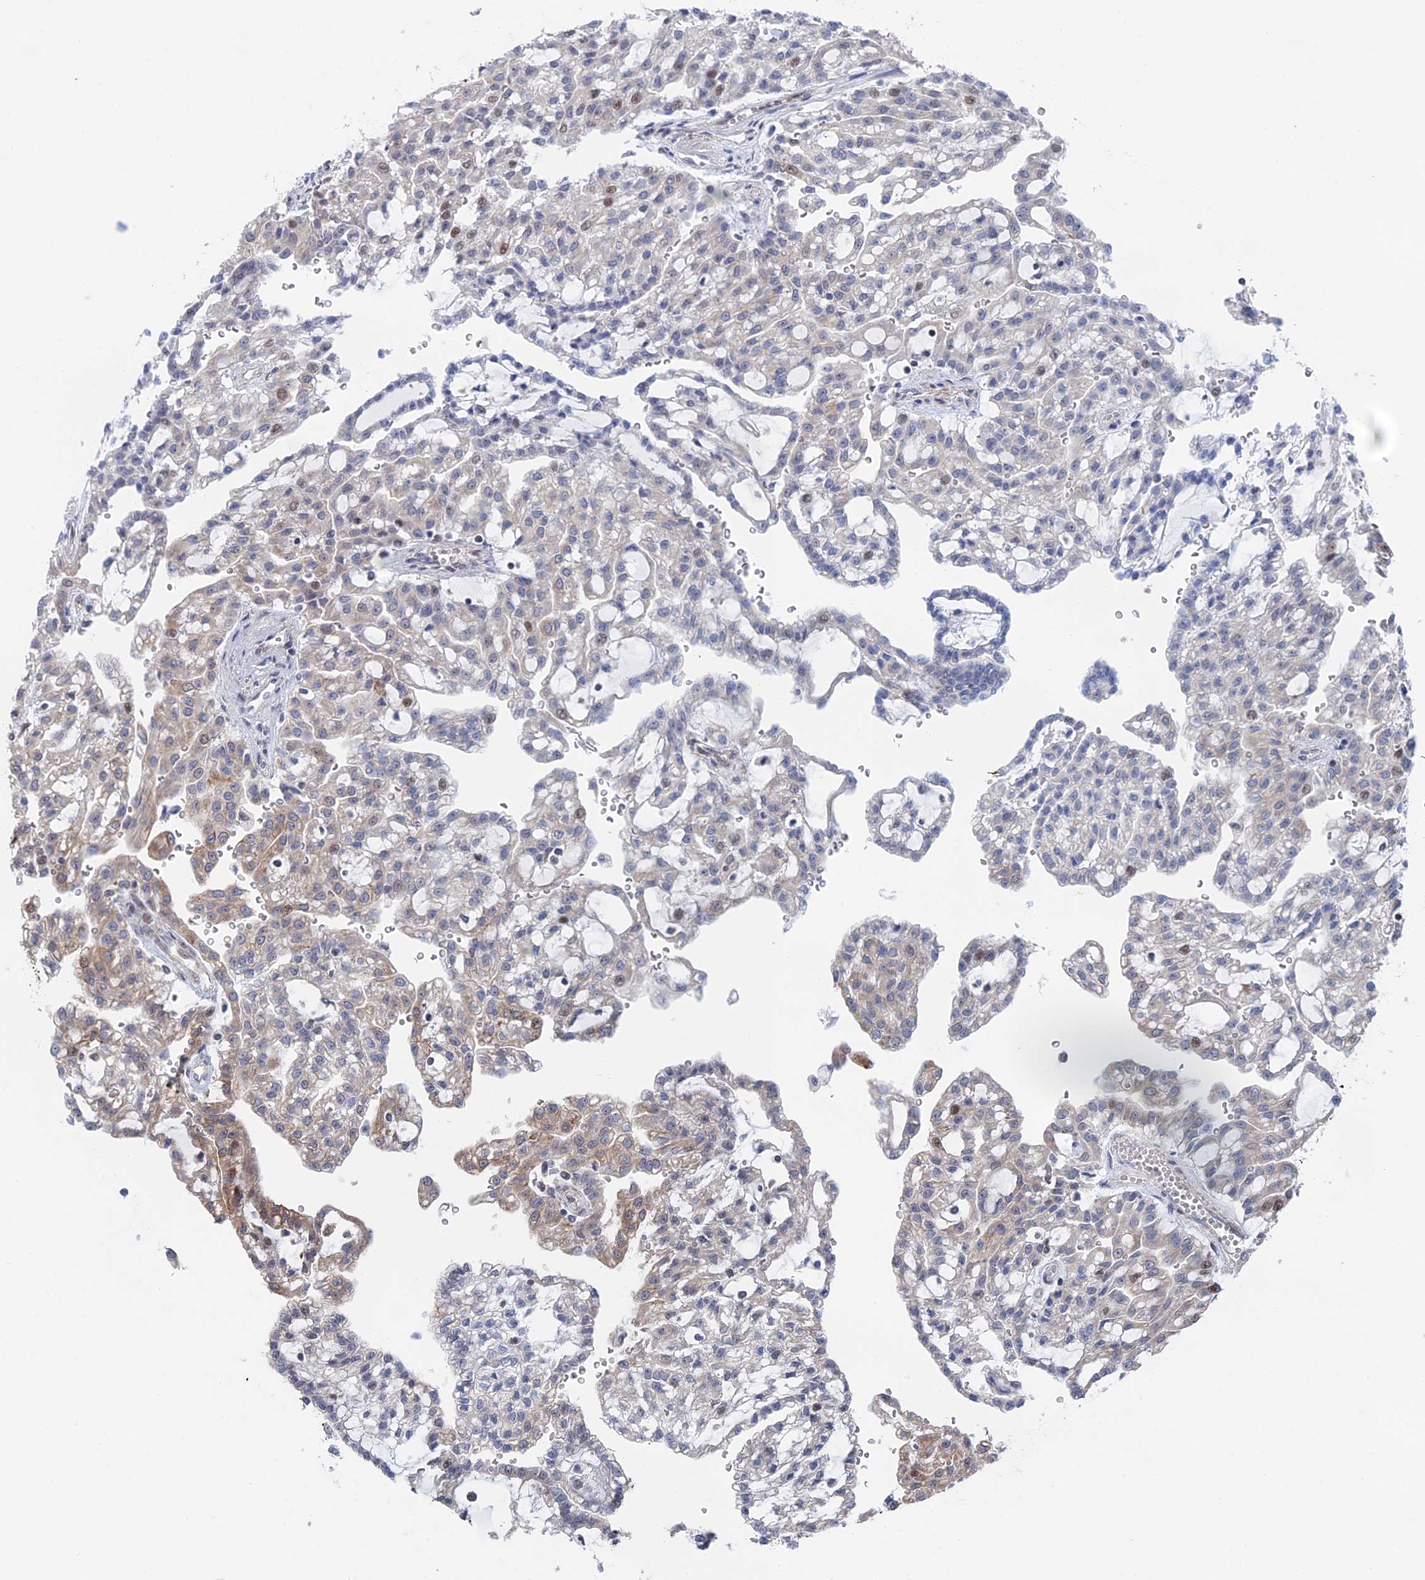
{"staining": {"intensity": "weak", "quantity": "<25%", "location": "cytoplasmic/membranous"}, "tissue": "renal cancer", "cell_type": "Tumor cells", "image_type": "cancer", "snomed": [{"axis": "morphology", "description": "Adenocarcinoma, NOS"}, {"axis": "topography", "description": "Kidney"}], "caption": "Immunohistochemistry of adenocarcinoma (renal) demonstrates no positivity in tumor cells.", "gene": "IL7", "patient": {"sex": "male", "age": 63}}